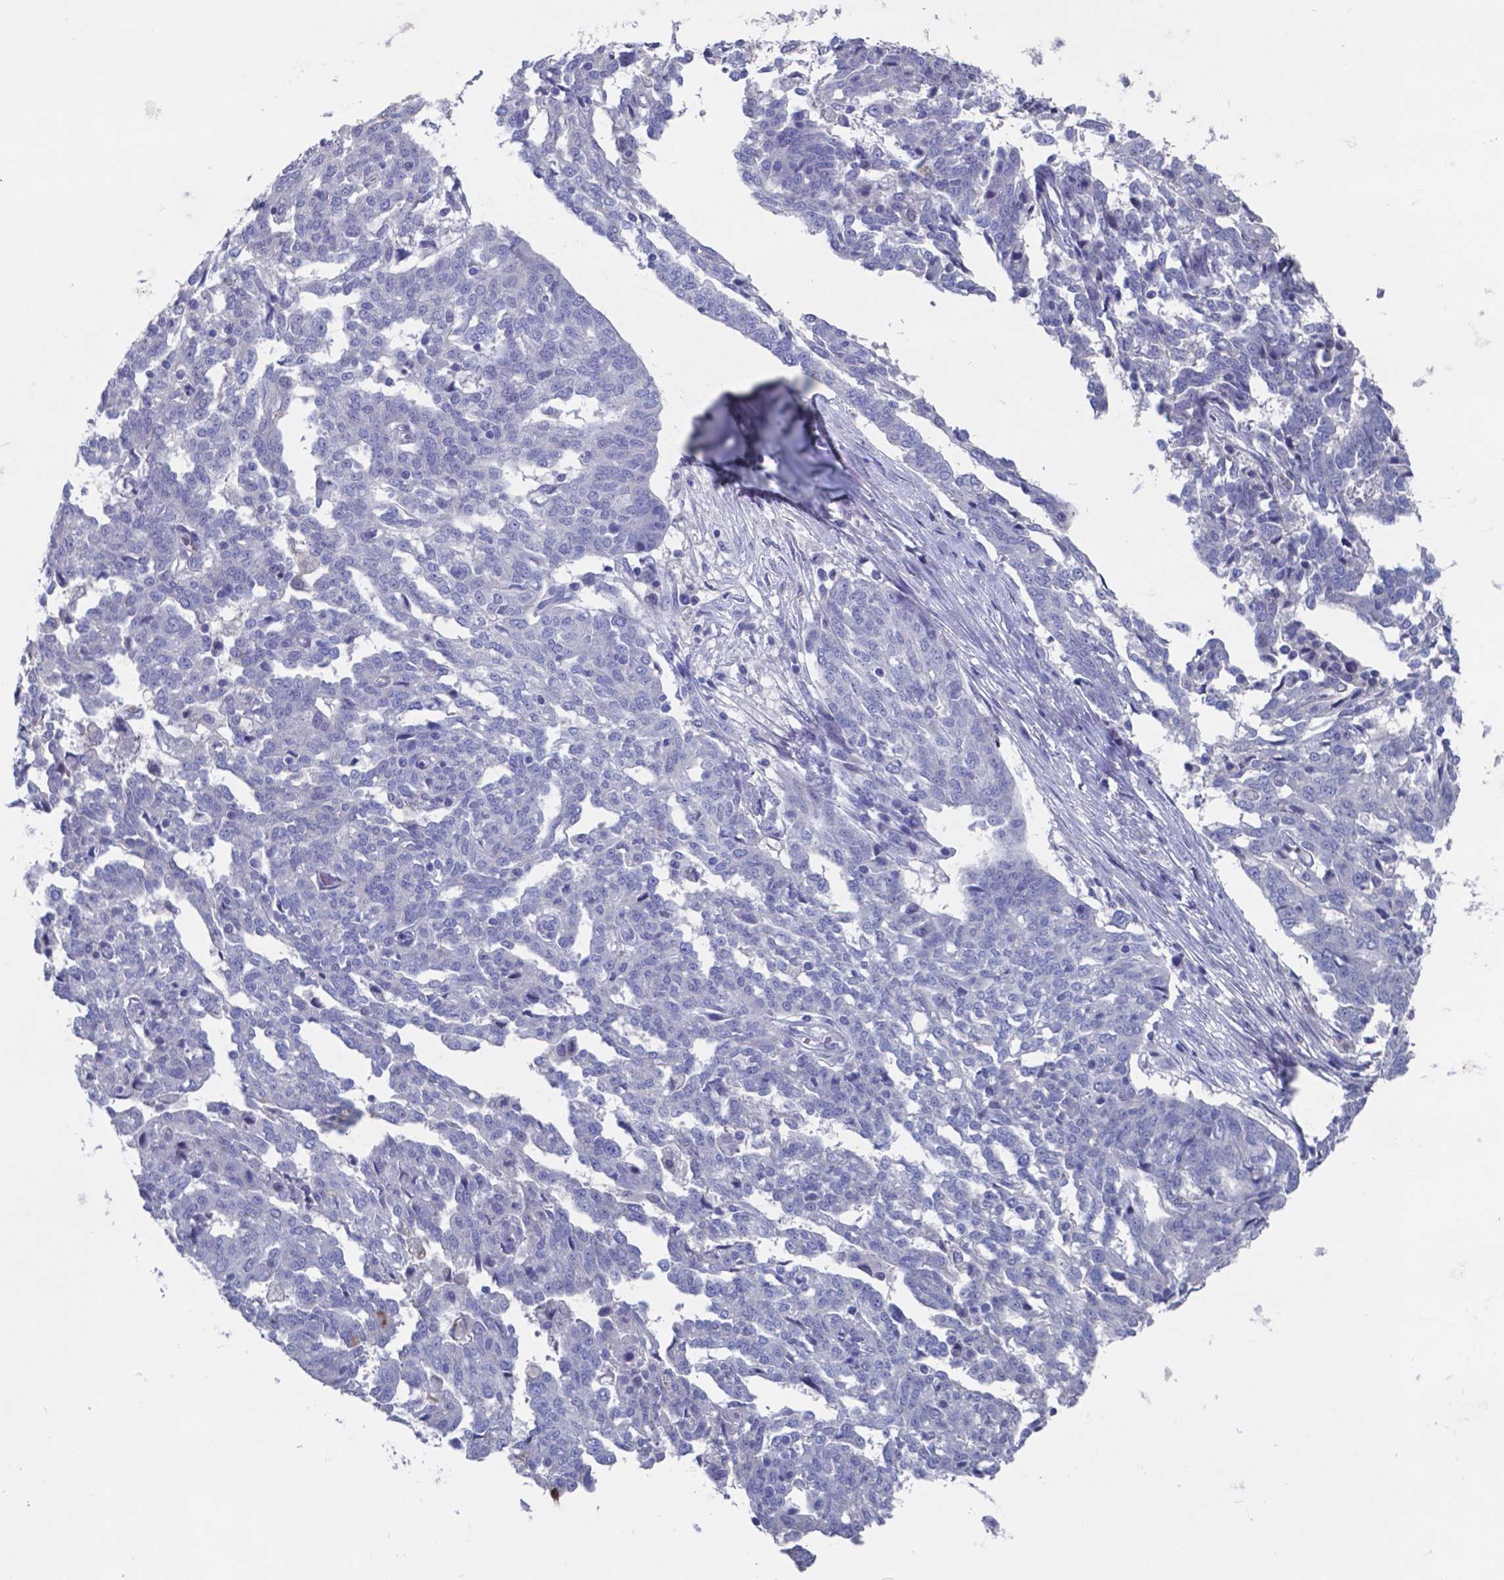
{"staining": {"intensity": "negative", "quantity": "none", "location": "none"}, "tissue": "ovarian cancer", "cell_type": "Tumor cells", "image_type": "cancer", "snomed": [{"axis": "morphology", "description": "Cystadenocarcinoma, serous, NOS"}, {"axis": "topography", "description": "Ovary"}], "caption": "Immunohistochemistry (IHC) of human ovarian serous cystadenocarcinoma exhibits no staining in tumor cells.", "gene": "TTR", "patient": {"sex": "female", "age": 67}}